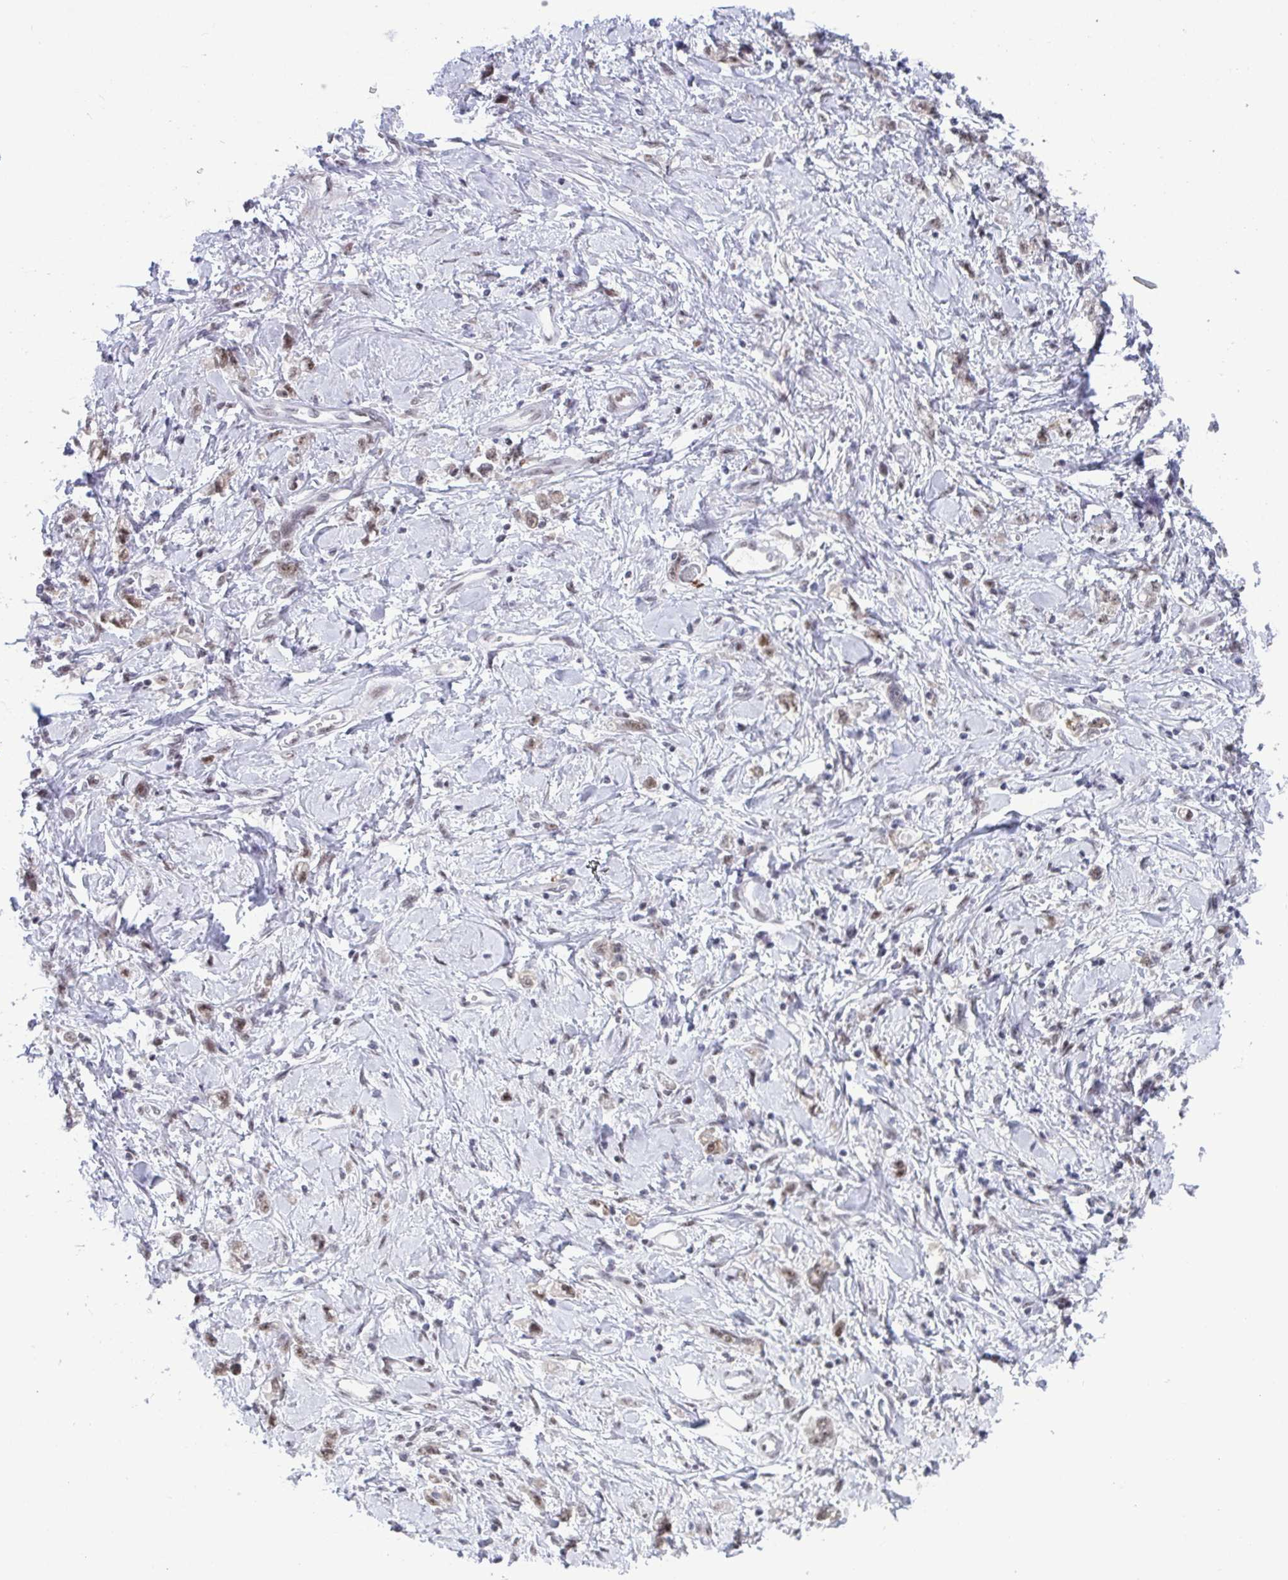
{"staining": {"intensity": "moderate", "quantity": "25%-75%", "location": "nuclear"}, "tissue": "stomach cancer", "cell_type": "Tumor cells", "image_type": "cancer", "snomed": [{"axis": "morphology", "description": "Adenocarcinoma, NOS"}, {"axis": "topography", "description": "Stomach"}], "caption": "Immunohistochemistry histopathology image of neoplastic tissue: stomach cancer stained using IHC displays medium levels of moderate protein expression localized specifically in the nuclear of tumor cells, appearing as a nuclear brown color.", "gene": "WBP11", "patient": {"sex": "female", "age": 76}}